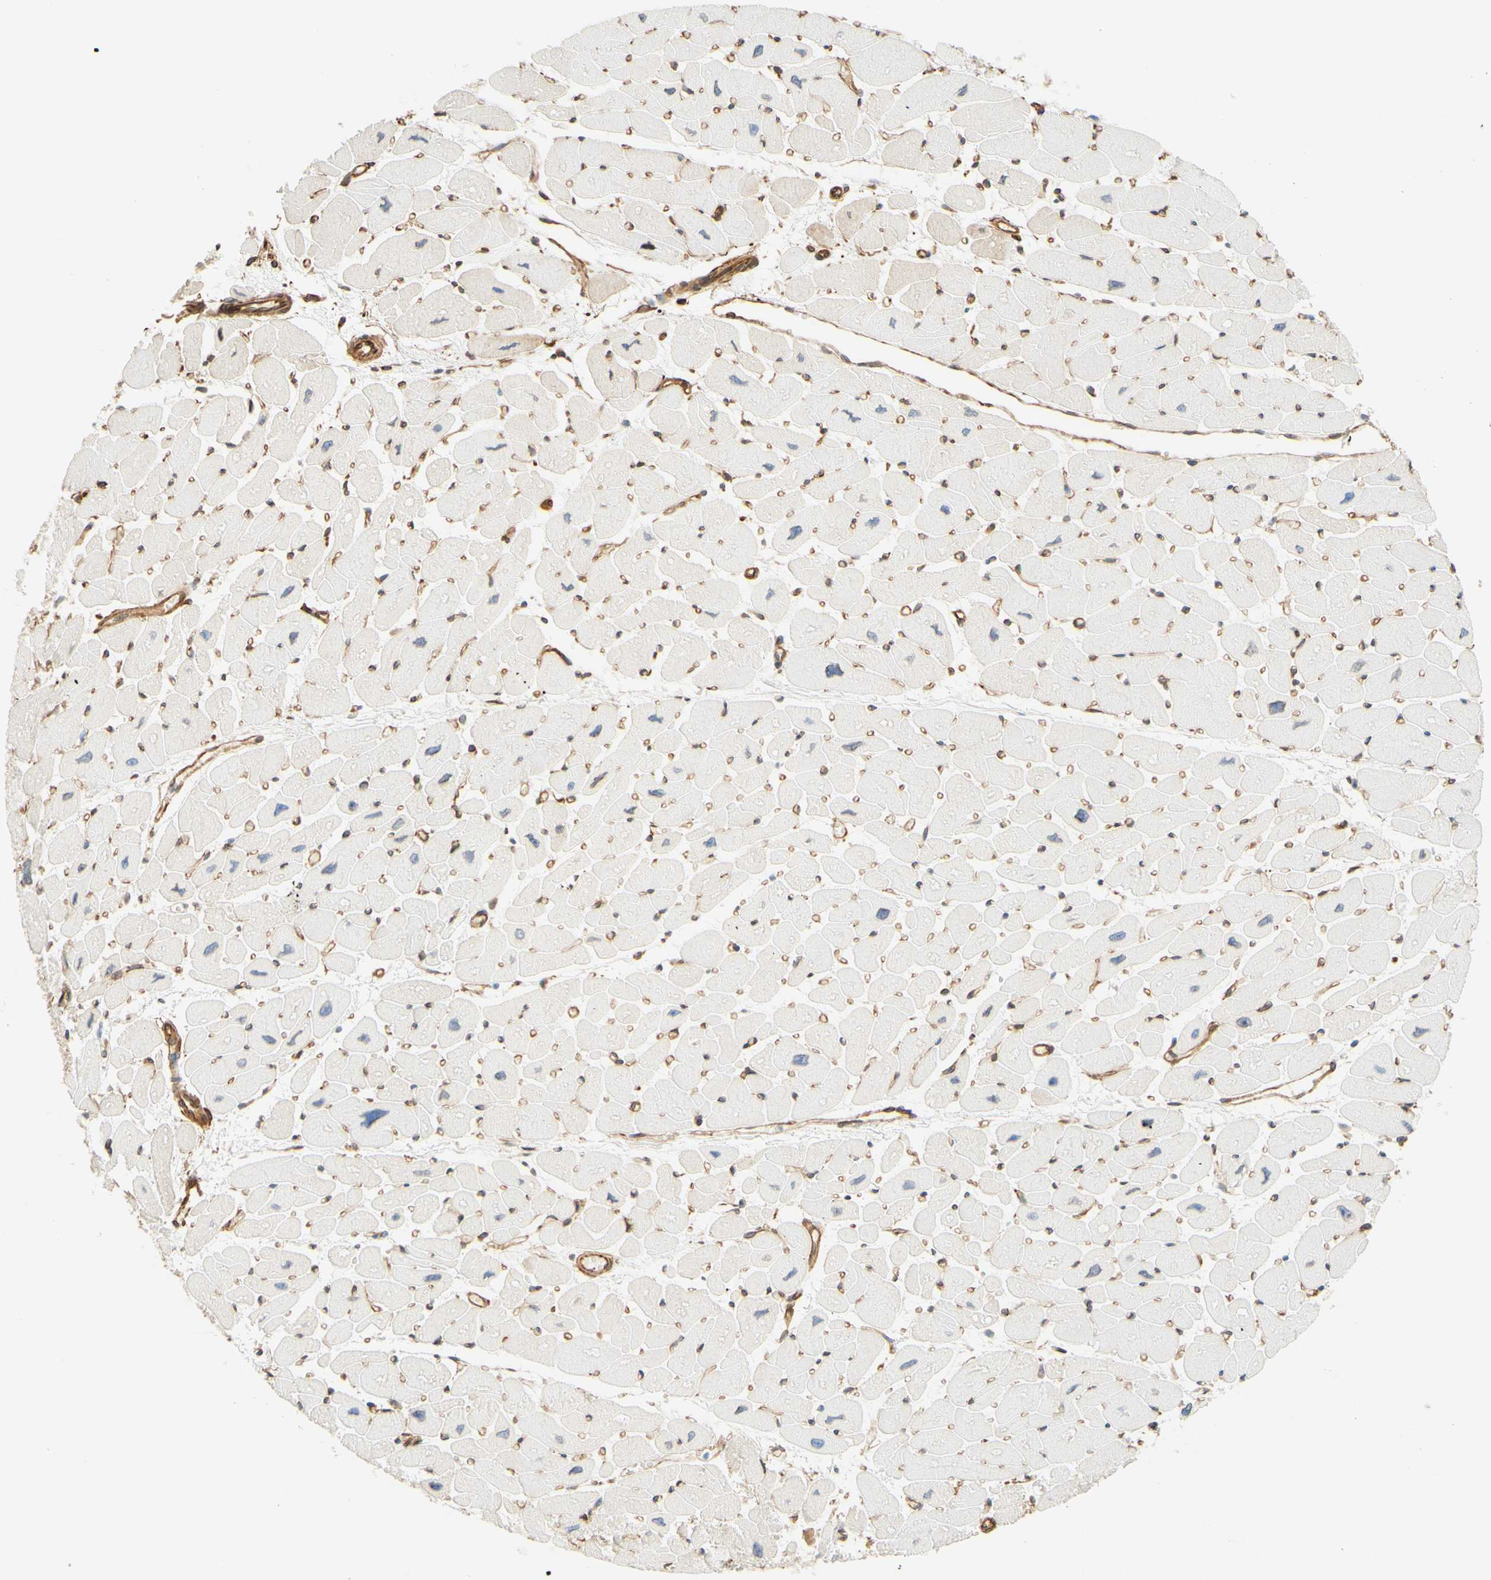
{"staining": {"intensity": "weak", "quantity": "<25%", "location": "cytoplasmic/membranous"}, "tissue": "heart muscle", "cell_type": "Cardiomyocytes", "image_type": "normal", "snomed": [{"axis": "morphology", "description": "Normal tissue, NOS"}, {"axis": "topography", "description": "Heart"}], "caption": "This is a image of immunohistochemistry (IHC) staining of unremarkable heart muscle, which shows no expression in cardiomyocytes.", "gene": "ENDOD1", "patient": {"sex": "female", "age": 54}}